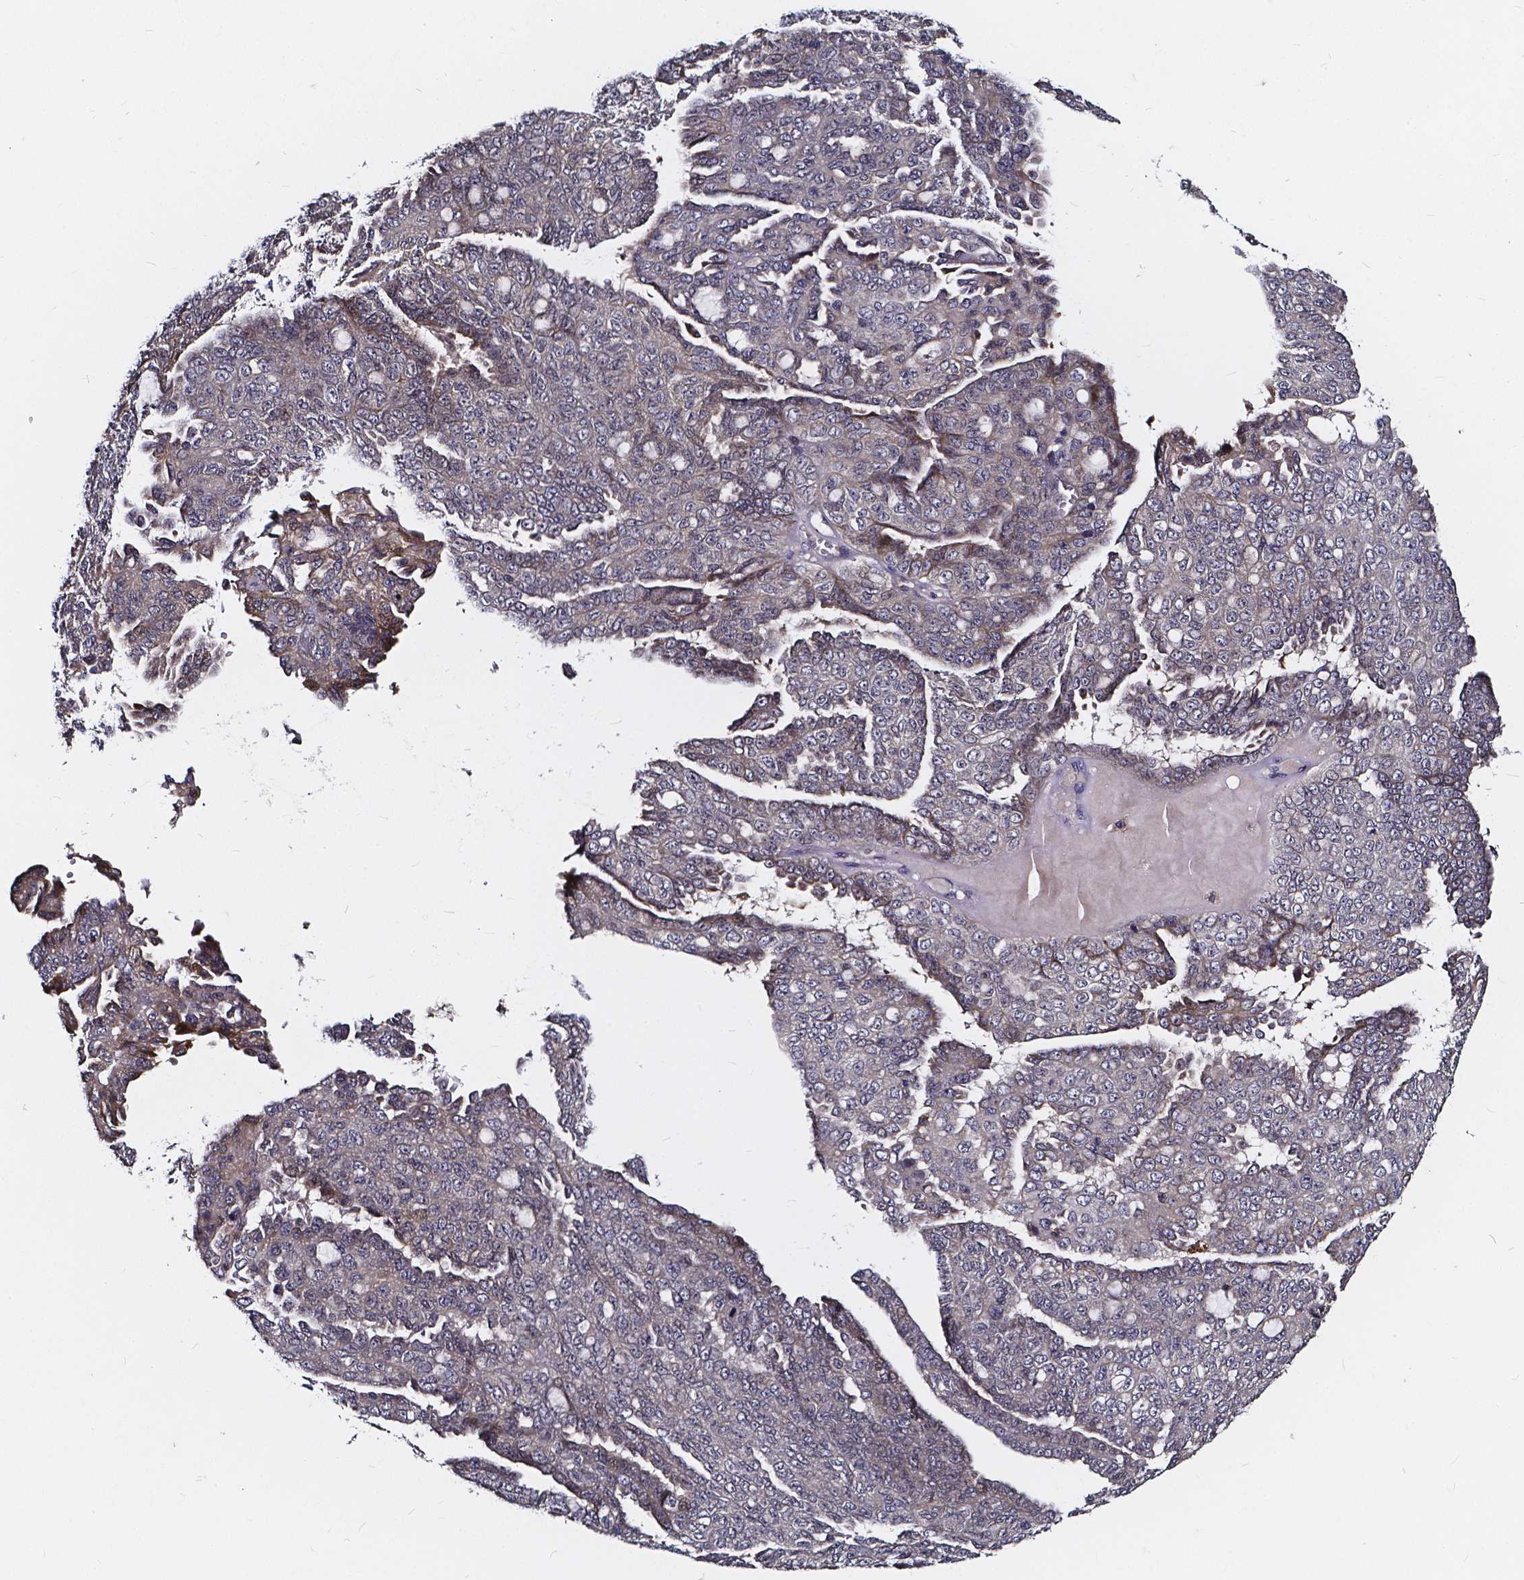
{"staining": {"intensity": "negative", "quantity": "none", "location": "none"}, "tissue": "ovarian cancer", "cell_type": "Tumor cells", "image_type": "cancer", "snomed": [{"axis": "morphology", "description": "Cystadenocarcinoma, serous, NOS"}, {"axis": "topography", "description": "Ovary"}], "caption": "Ovarian cancer was stained to show a protein in brown. There is no significant positivity in tumor cells.", "gene": "SOWAHA", "patient": {"sex": "female", "age": 71}}